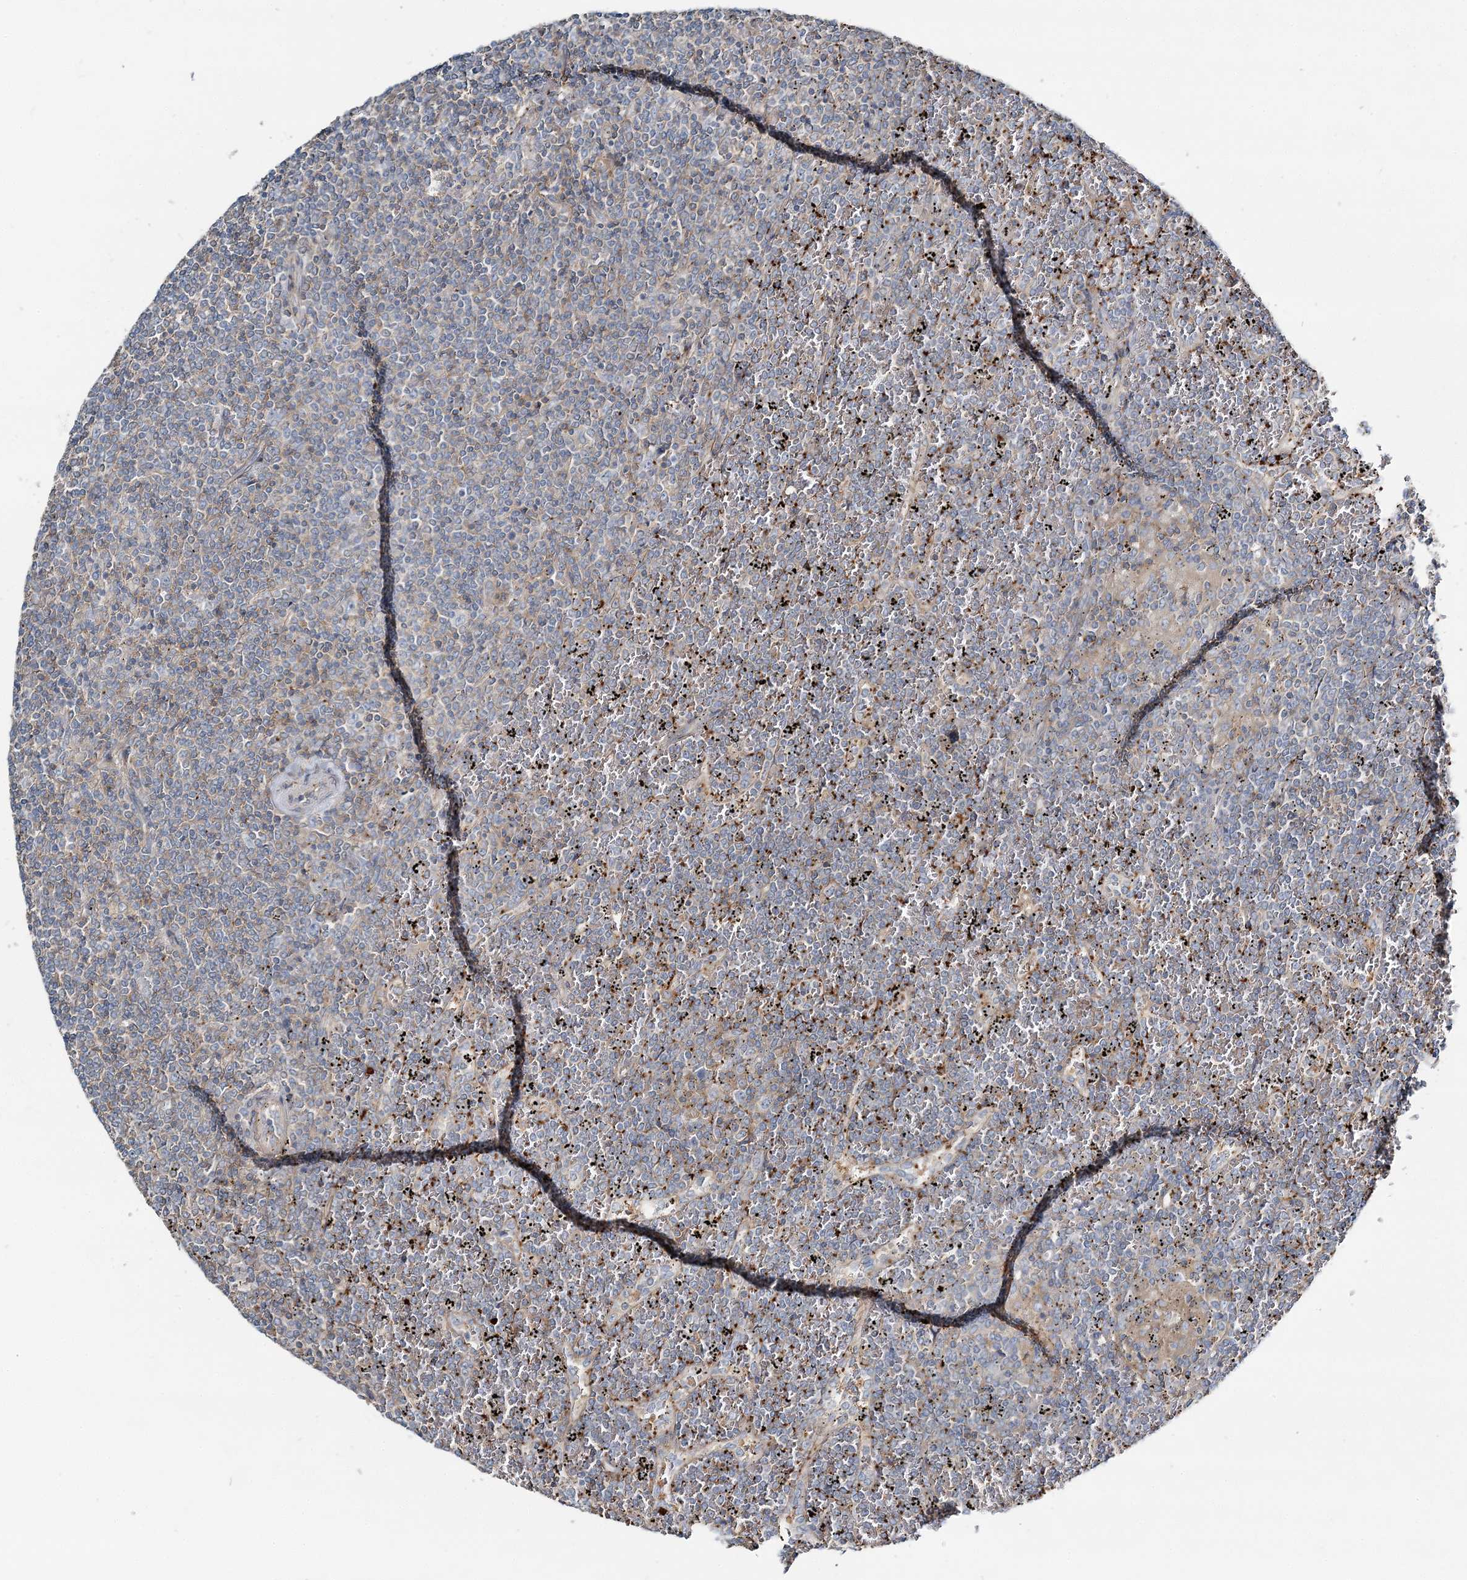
{"staining": {"intensity": "negative", "quantity": "none", "location": "none"}, "tissue": "lymphoma", "cell_type": "Tumor cells", "image_type": "cancer", "snomed": [{"axis": "morphology", "description": "Malignant lymphoma, non-Hodgkin's type, Low grade"}, {"axis": "topography", "description": "Spleen"}], "caption": "This is an immunohistochemistry photomicrograph of human low-grade malignant lymphoma, non-Hodgkin's type. There is no positivity in tumor cells.", "gene": "CUEDC2", "patient": {"sex": "female", "age": 19}}